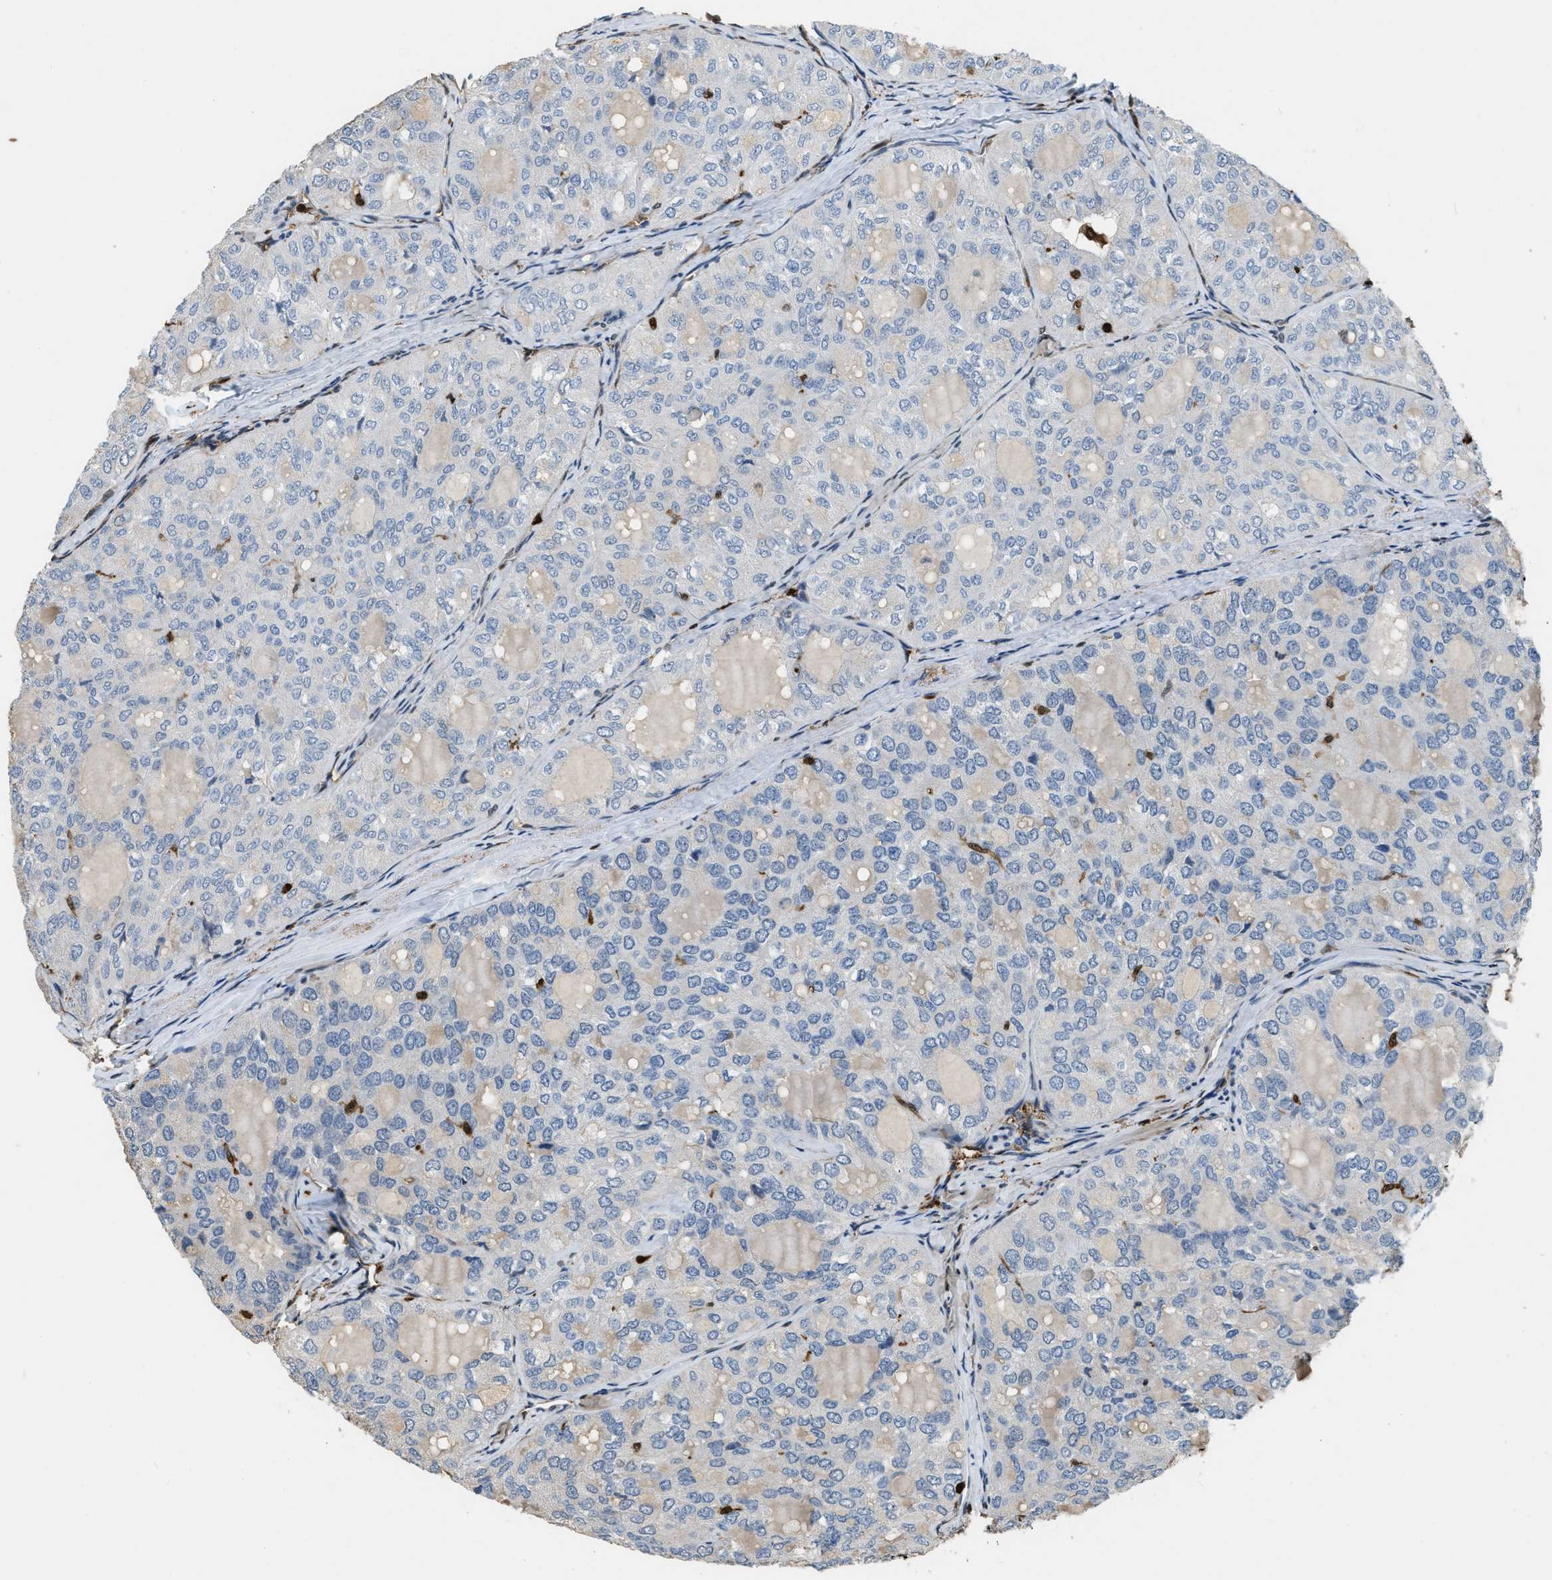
{"staining": {"intensity": "negative", "quantity": "none", "location": "none"}, "tissue": "thyroid cancer", "cell_type": "Tumor cells", "image_type": "cancer", "snomed": [{"axis": "morphology", "description": "Follicular adenoma carcinoma, NOS"}, {"axis": "topography", "description": "Thyroid gland"}], "caption": "Immunohistochemistry (IHC) micrograph of thyroid cancer (follicular adenoma carcinoma) stained for a protein (brown), which exhibits no expression in tumor cells.", "gene": "ARHGDIB", "patient": {"sex": "male", "age": 75}}